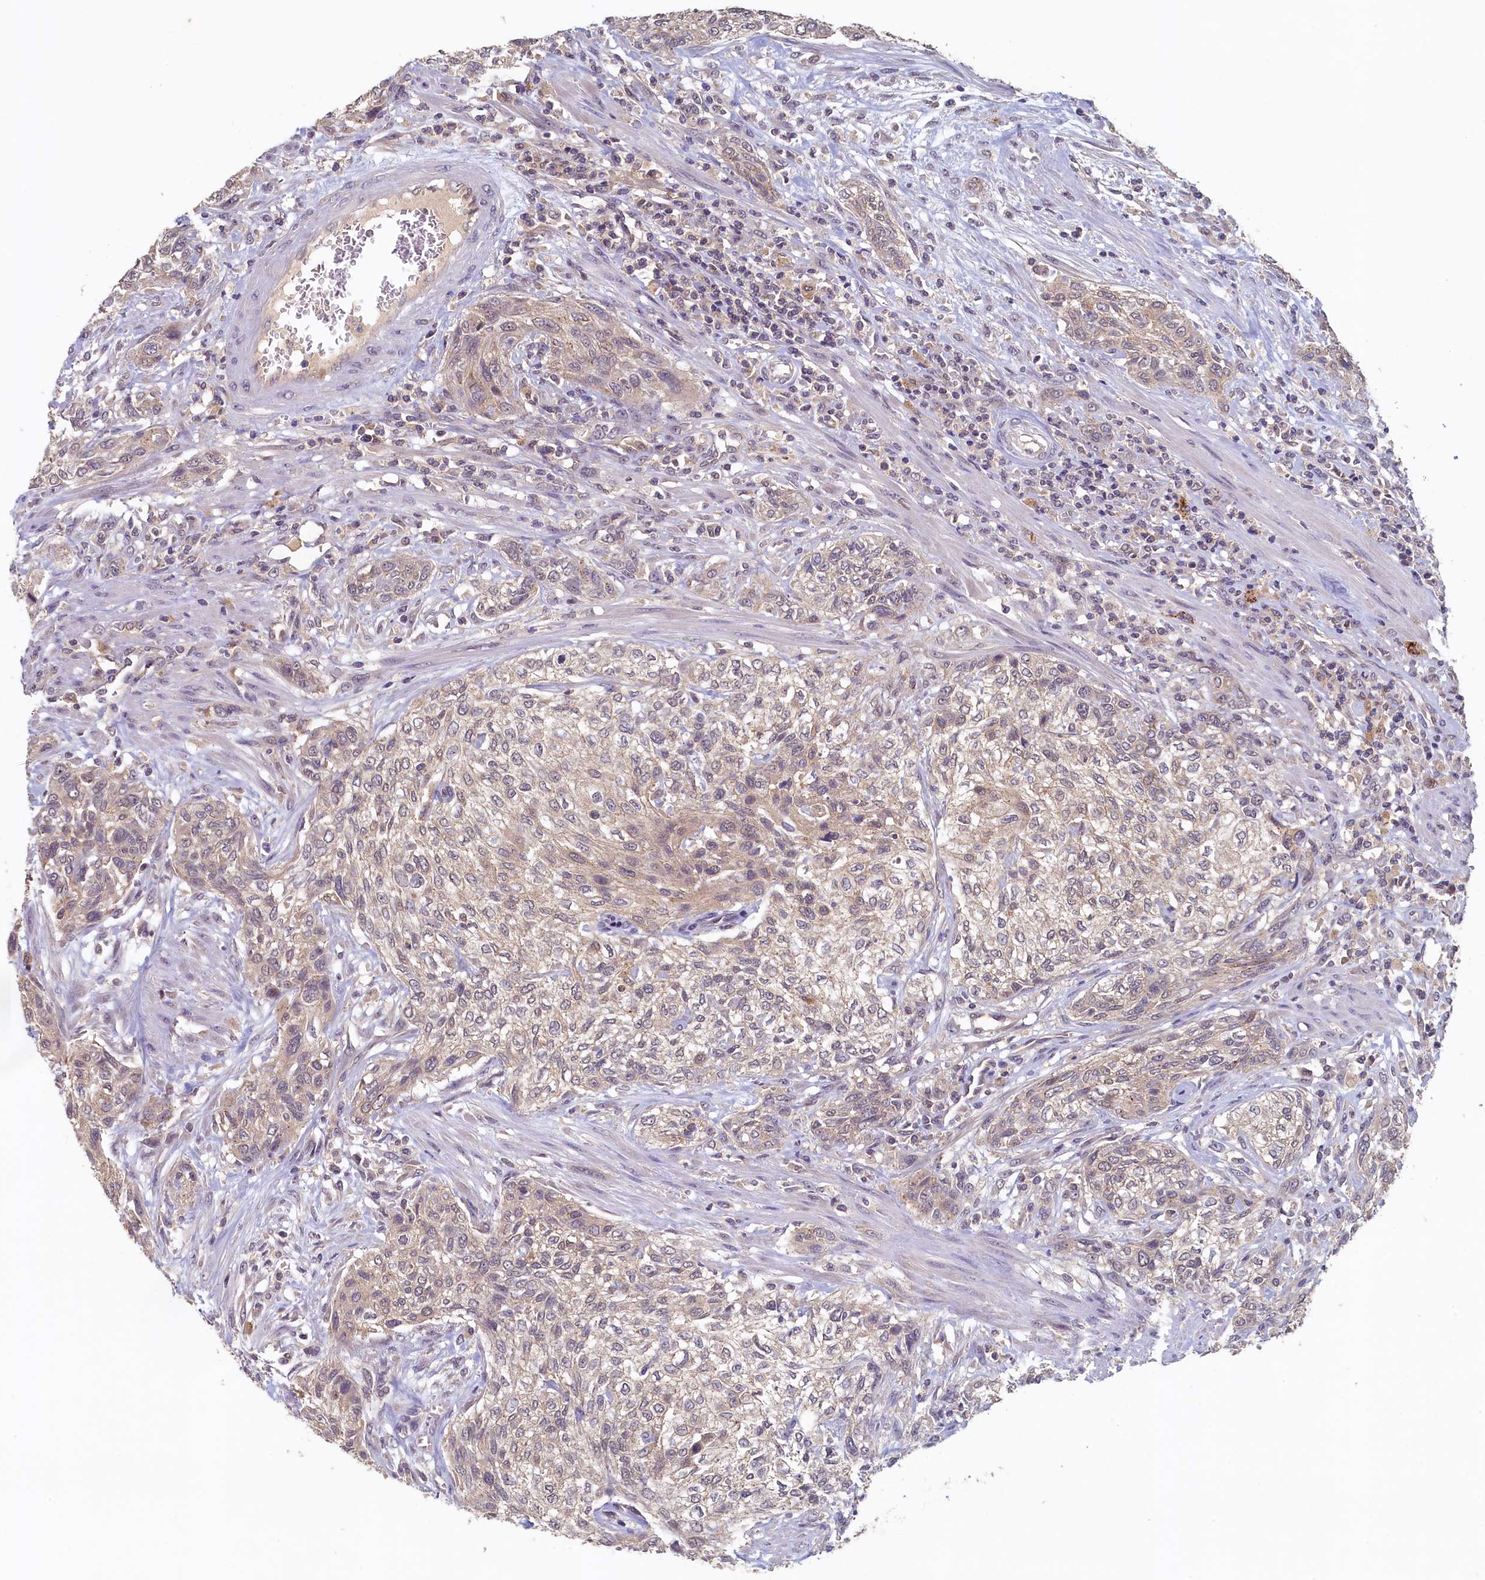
{"staining": {"intensity": "weak", "quantity": "25%-75%", "location": "cytoplasmic/membranous"}, "tissue": "urothelial cancer", "cell_type": "Tumor cells", "image_type": "cancer", "snomed": [{"axis": "morphology", "description": "Normal tissue, NOS"}, {"axis": "morphology", "description": "Urothelial carcinoma, NOS"}, {"axis": "topography", "description": "Urinary bladder"}, {"axis": "topography", "description": "Peripheral nerve tissue"}], "caption": "A micrograph of urothelial cancer stained for a protein shows weak cytoplasmic/membranous brown staining in tumor cells.", "gene": "NUBP2", "patient": {"sex": "male", "age": 35}}